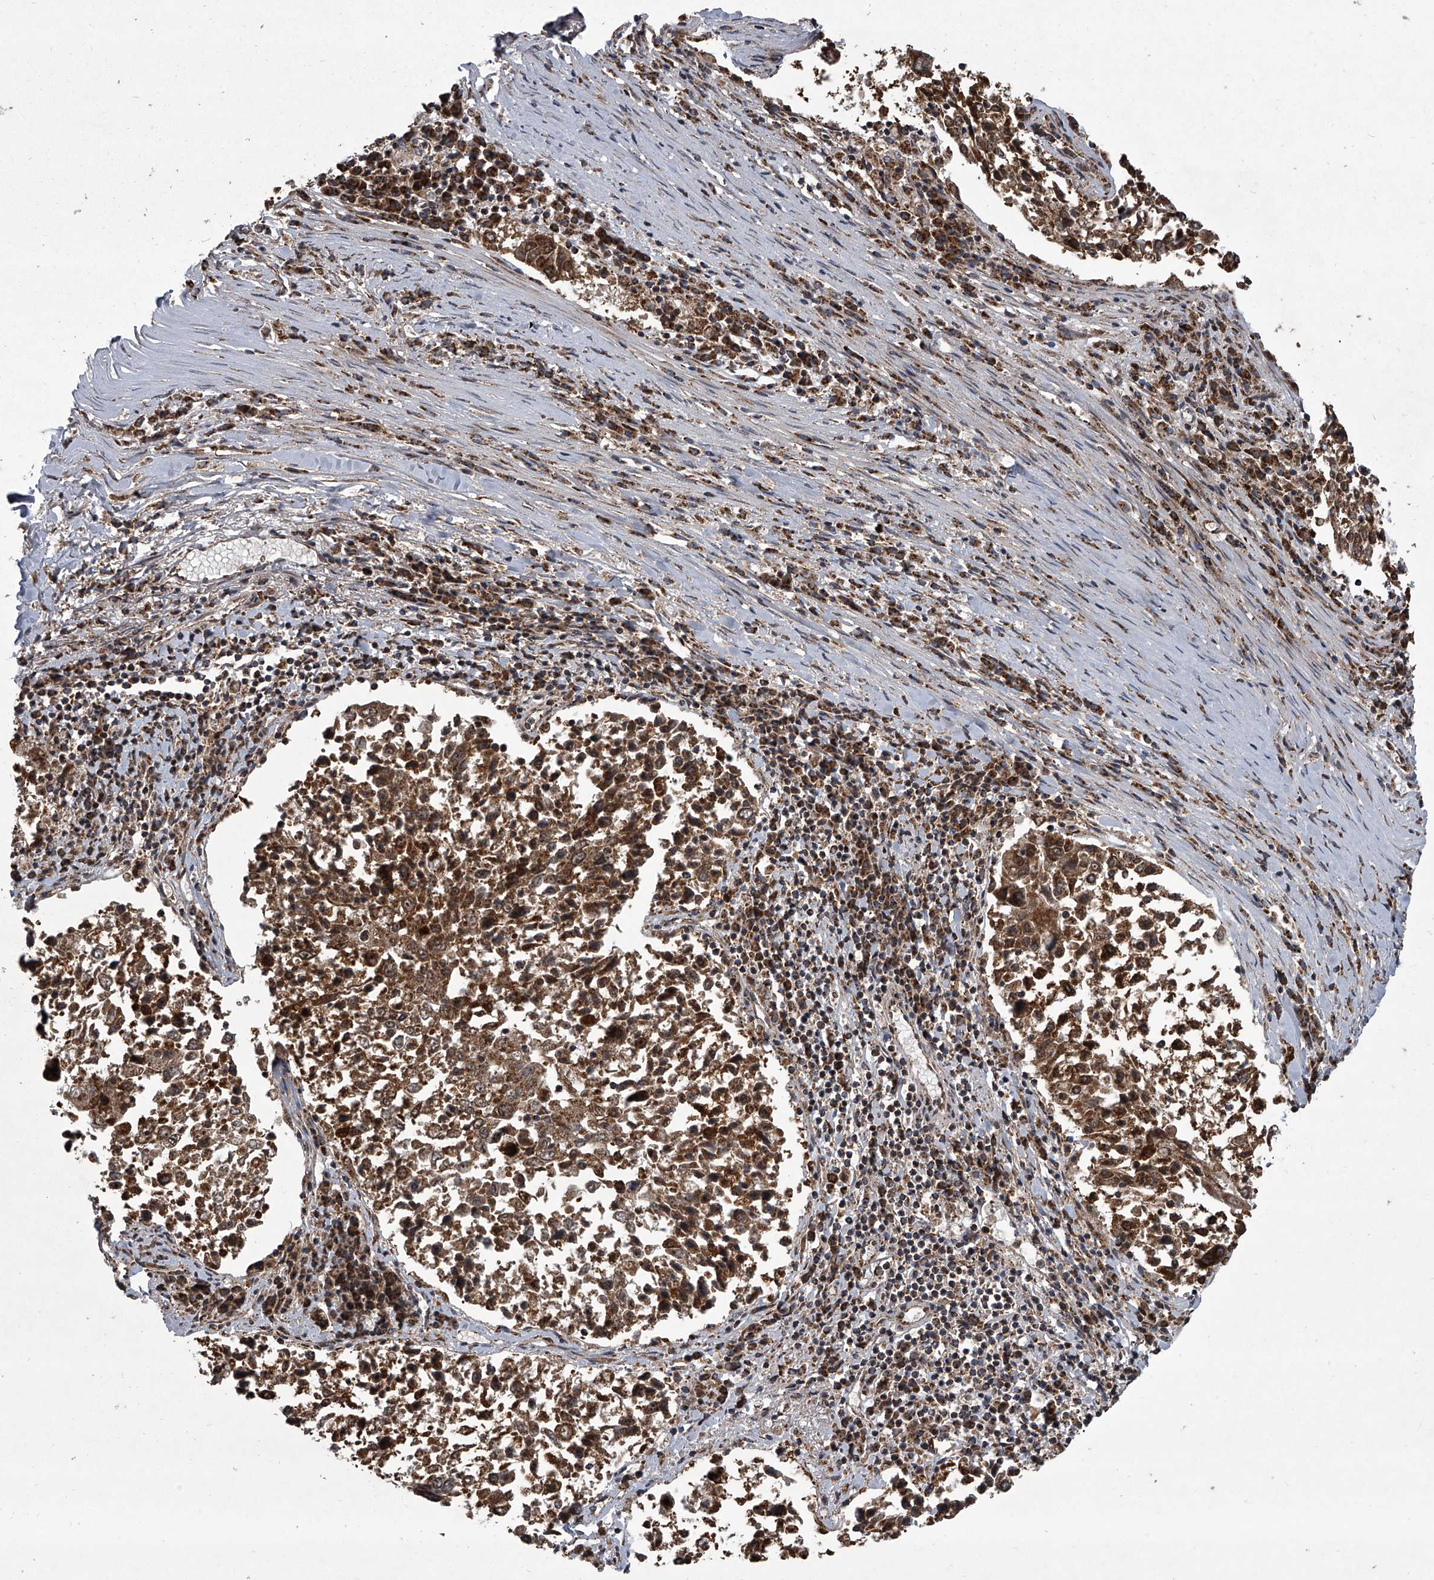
{"staining": {"intensity": "moderate", "quantity": ">75%", "location": "cytoplasmic/membranous"}, "tissue": "lung cancer", "cell_type": "Tumor cells", "image_type": "cancer", "snomed": [{"axis": "morphology", "description": "Squamous cell carcinoma, NOS"}, {"axis": "topography", "description": "Lung"}], "caption": "The micrograph reveals immunohistochemical staining of lung squamous cell carcinoma. There is moderate cytoplasmic/membranous positivity is present in approximately >75% of tumor cells.", "gene": "ZC3H15", "patient": {"sex": "male", "age": 65}}